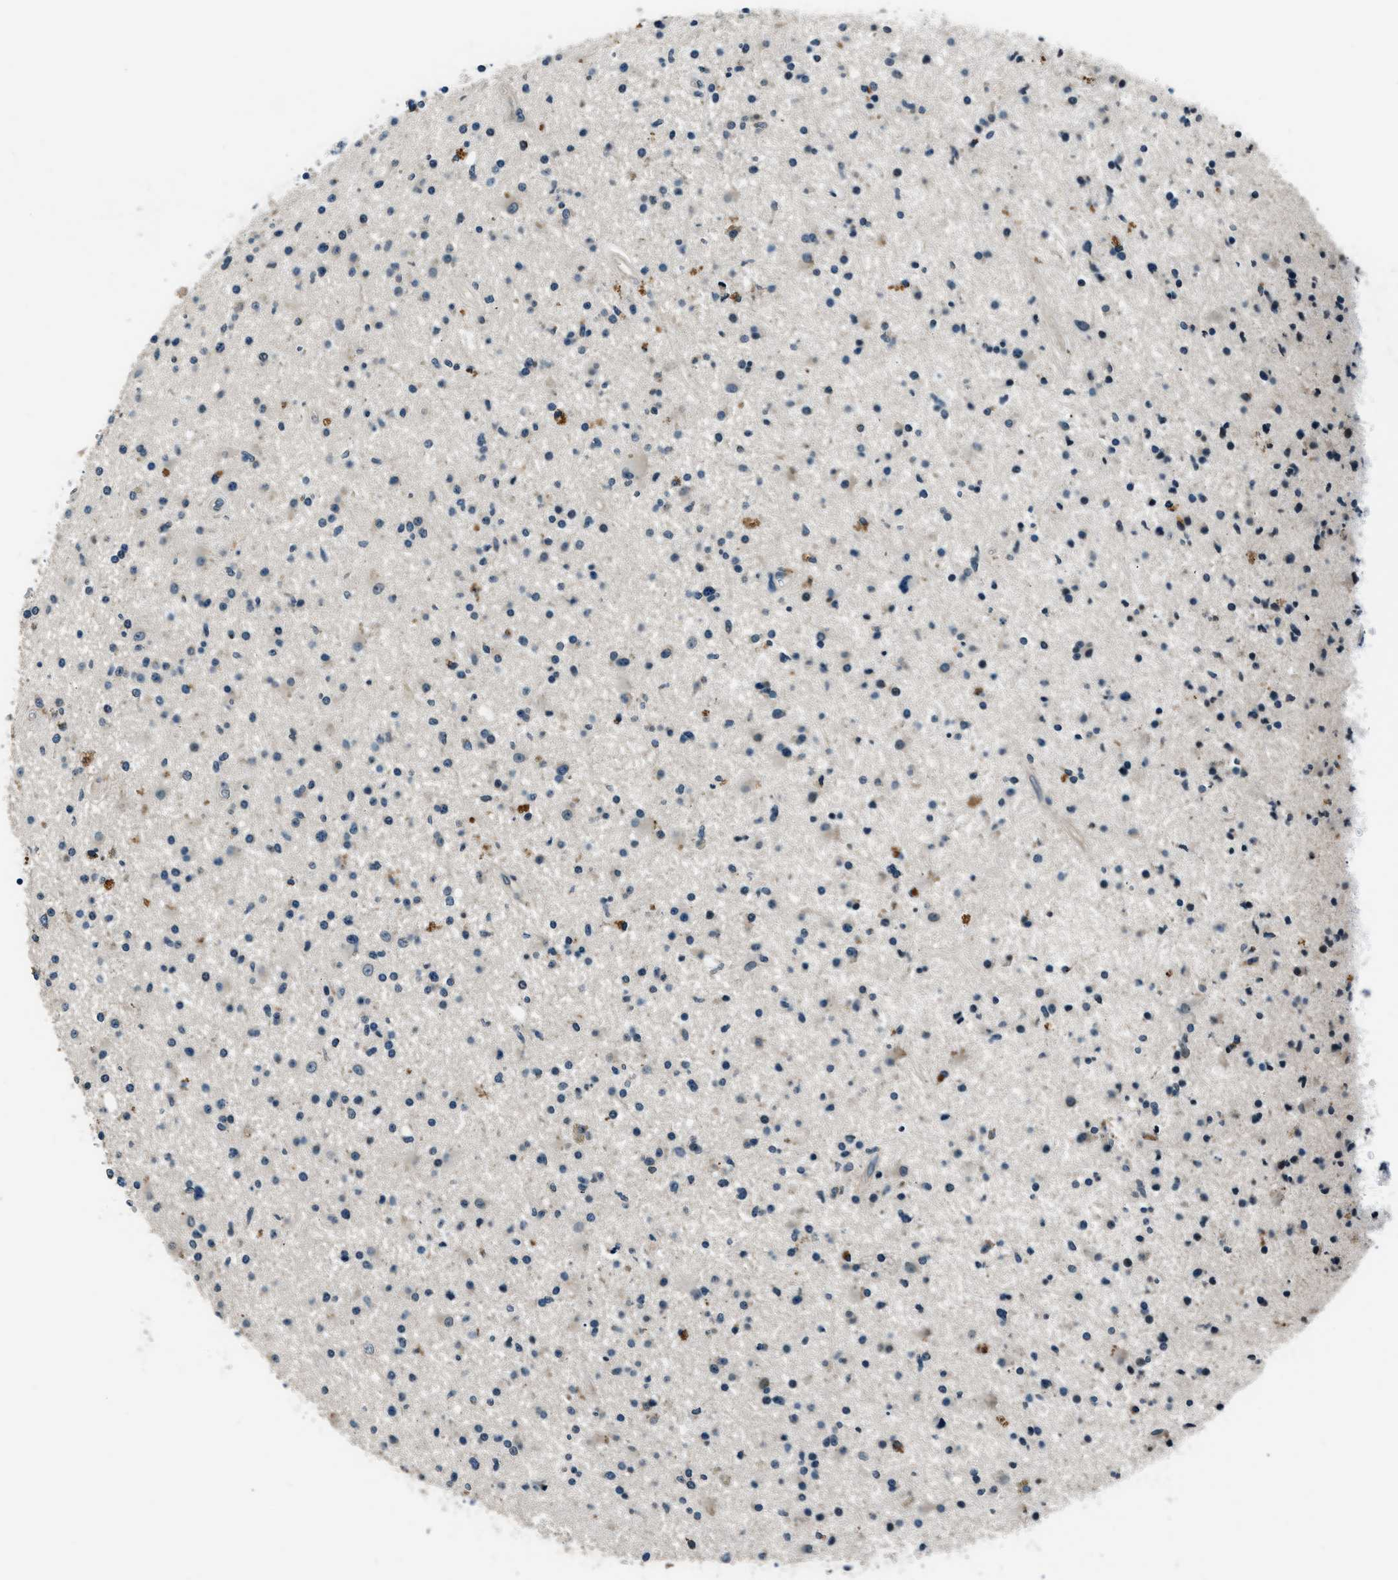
{"staining": {"intensity": "negative", "quantity": "none", "location": "none"}, "tissue": "glioma", "cell_type": "Tumor cells", "image_type": "cancer", "snomed": [{"axis": "morphology", "description": "Glioma, malignant, High grade"}, {"axis": "topography", "description": "Brain"}], "caption": "Malignant glioma (high-grade) was stained to show a protein in brown. There is no significant expression in tumor cells.", "gene": "NME8", "patient": {"sex": "male", "age": 33}}